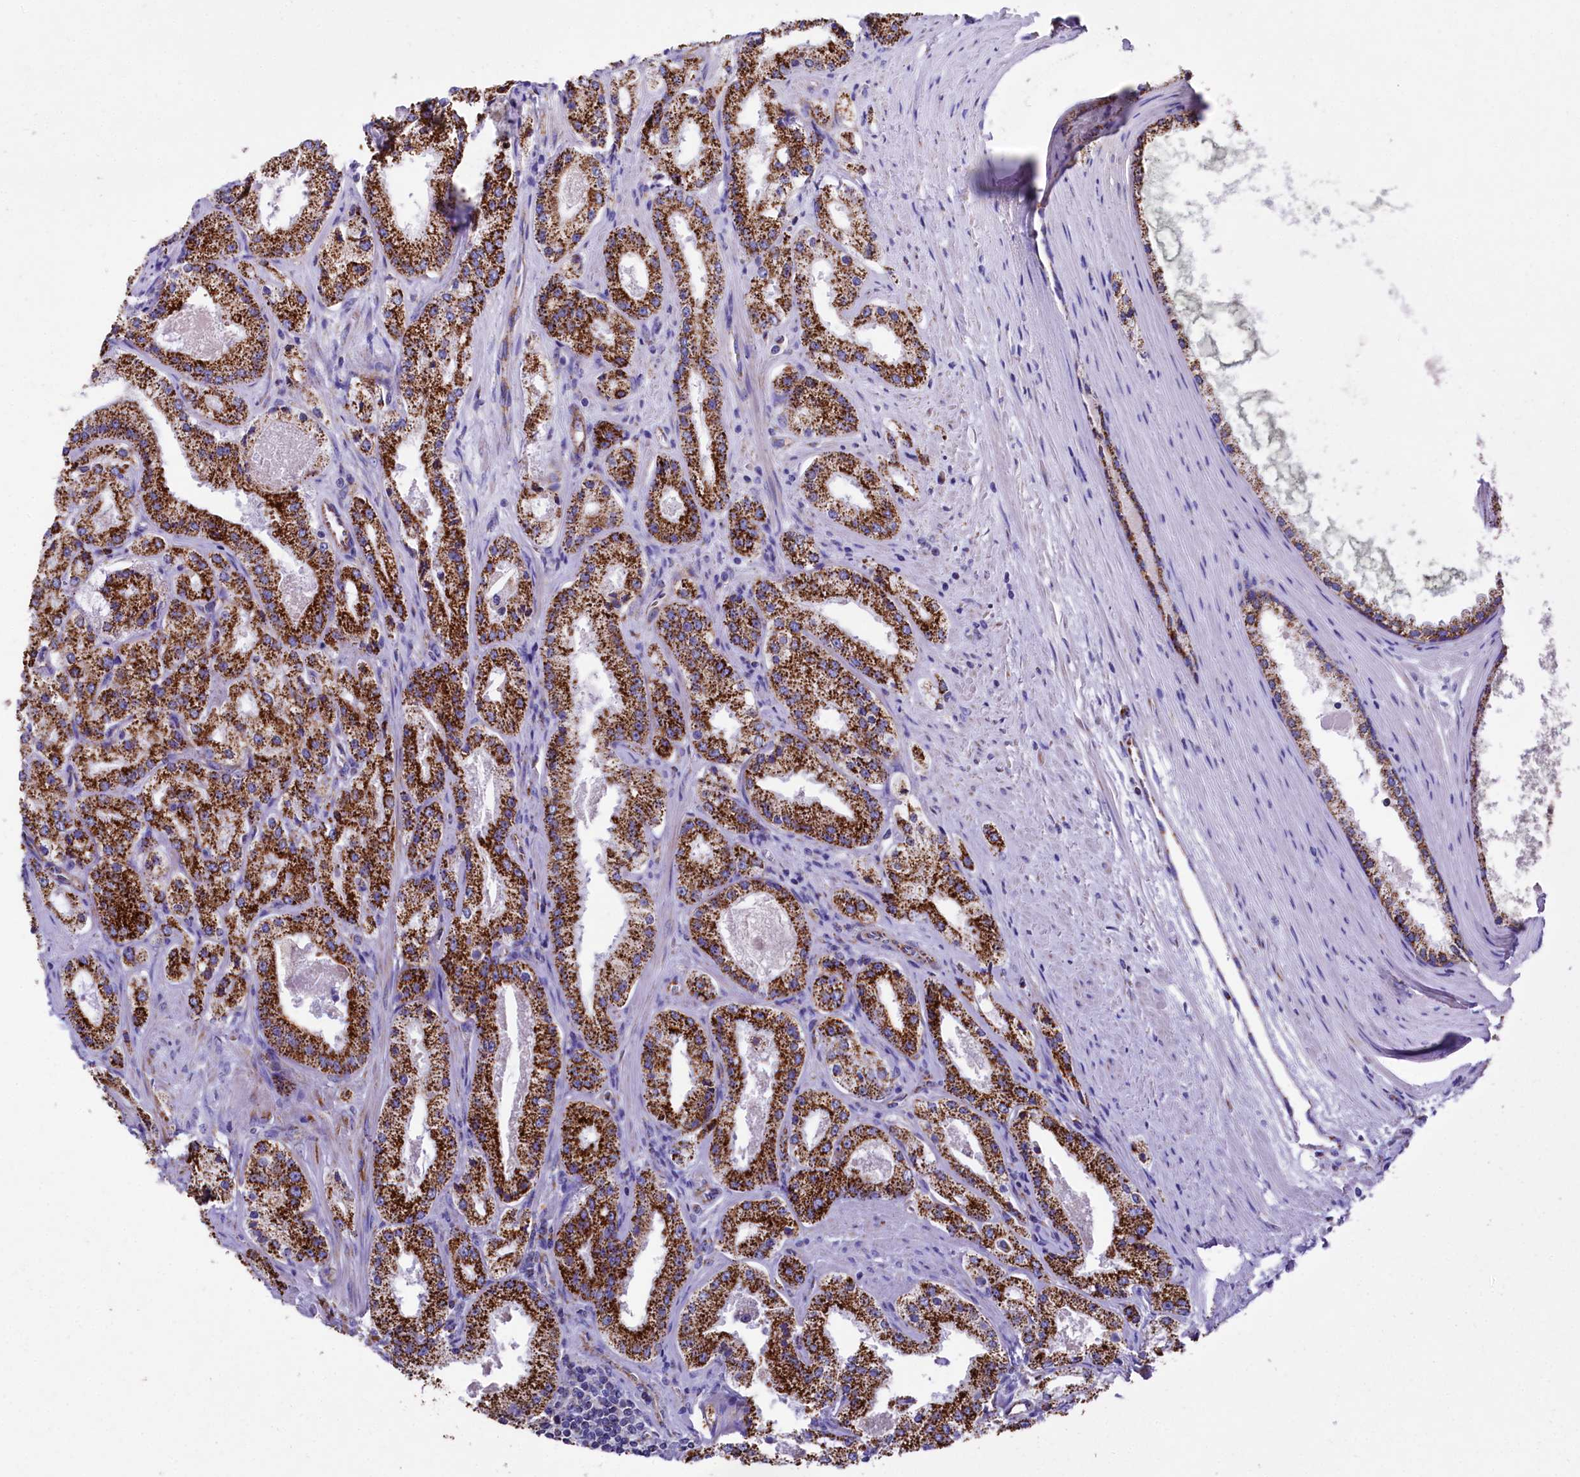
{"staining": {"intensity": "strong", "quantity": ">75%", "location": "cytoplasmic/membranous"}, "tissue": "prostate cancer", "cell_type": "Tumor cells", "image_type": "cancer", "snomed": [{"axis": "morphology", "description": "Adenocarcinoma, Low grade"}, {"axis": "topography", "description": "Prostate"}], "caption": "This is a micrograph of immunohistochemistry (IHC) staining of adenocarcinoma (low-grade) (prostate), which shows strong positivity in the cytoplasmic/membranous of tumor cells.", "gene": "MMAB", "patient": {"sex": "male", "age": 69}}